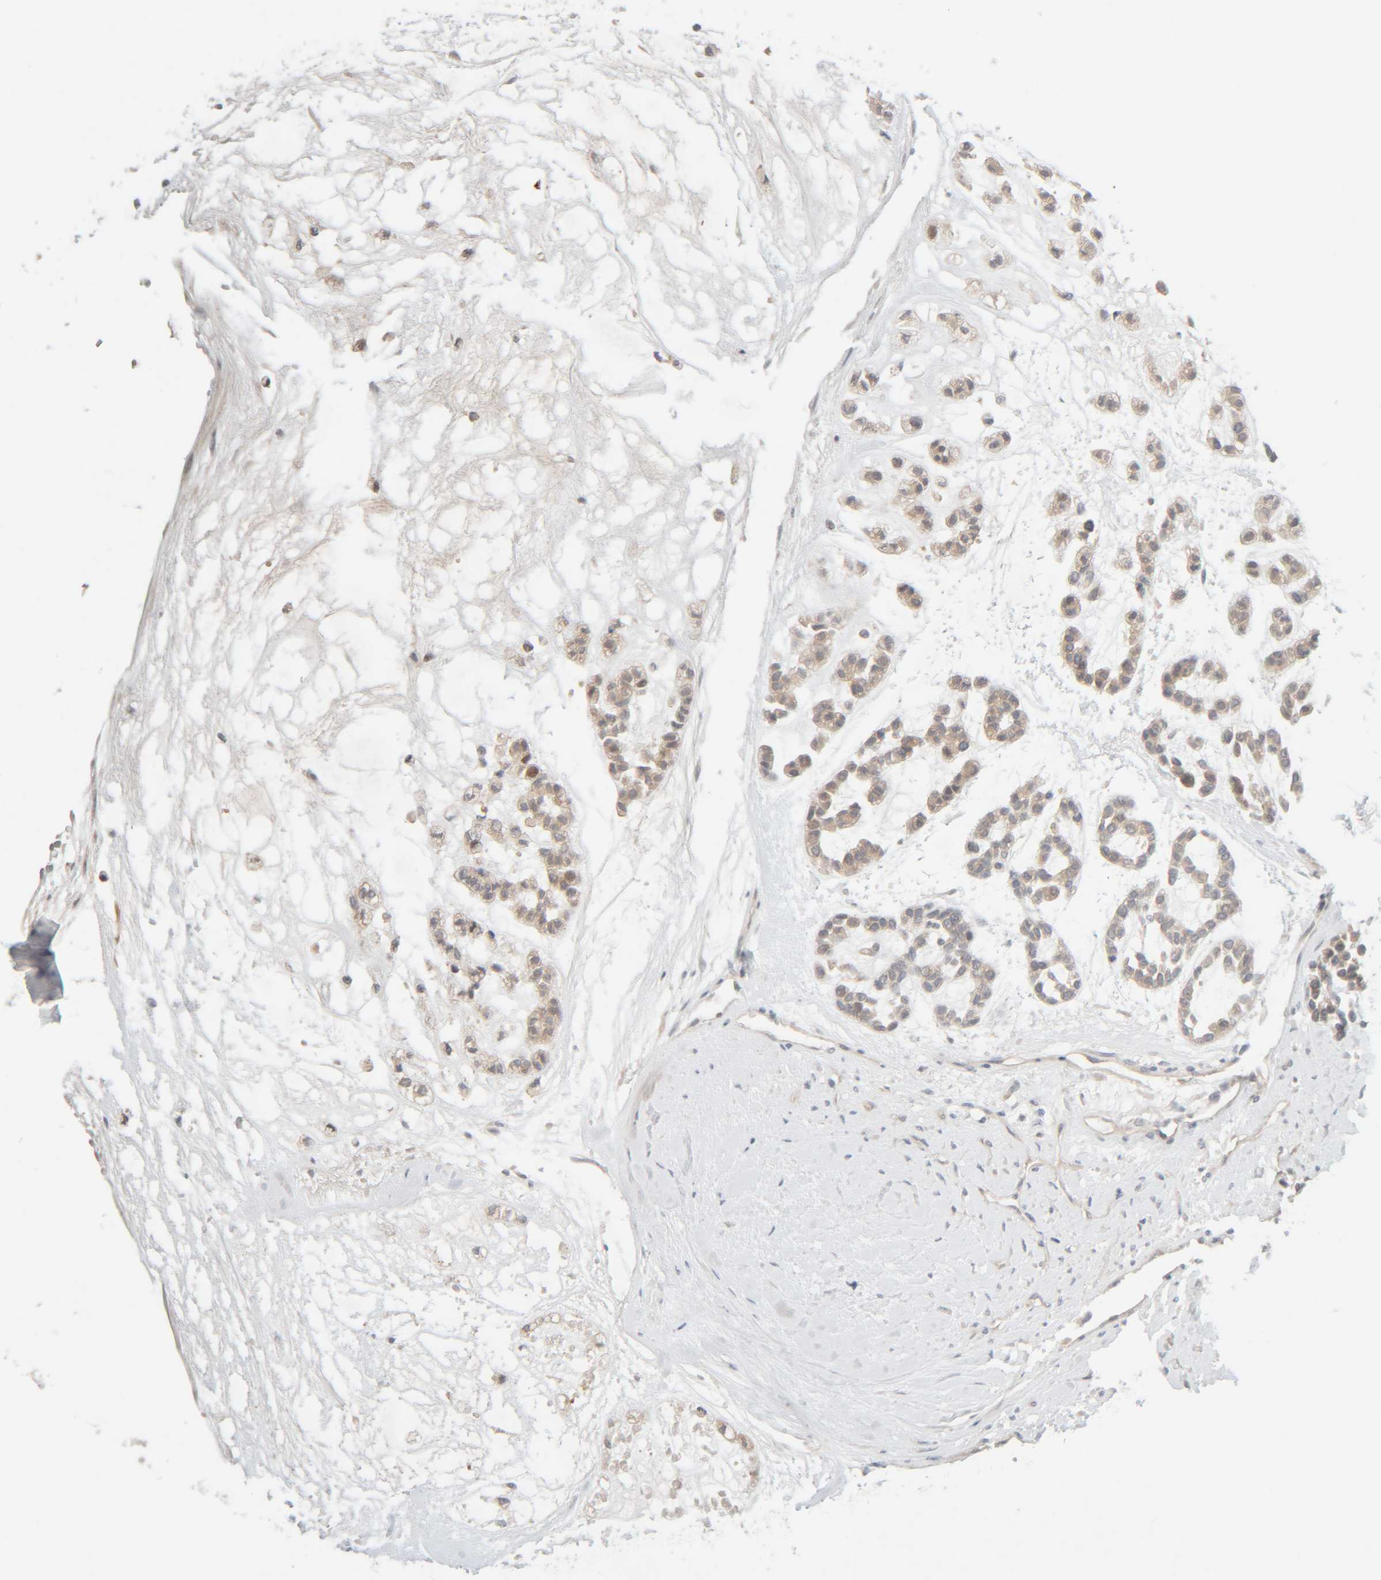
{"staining": {"intensity": "weak", "quantity": "<25%", "location": "cytoplasmic/membranous"}, "tissue": "head and neck cancer", "cell_type": "Tumor cells", "image_type": "cancer", "snomed": [{"axis": "morphology", "description": "Adenocarcinoma, NOS"}, {"axis": "morphology", "description": "Adenoma, NOS"}, {"axis": "topography", "description": "Head-Neck"}], "caption": "DAB immunohistochemical staining of head and neck cancer exhibits no significant positivity in tumor cells. (DAB (3,3'-diaminobenzidine) immunohistochemistry visualized using brightfield microscopy, high magnification).", "gene": "CHKA", "patient": {"sex": "female", "age": 55}}